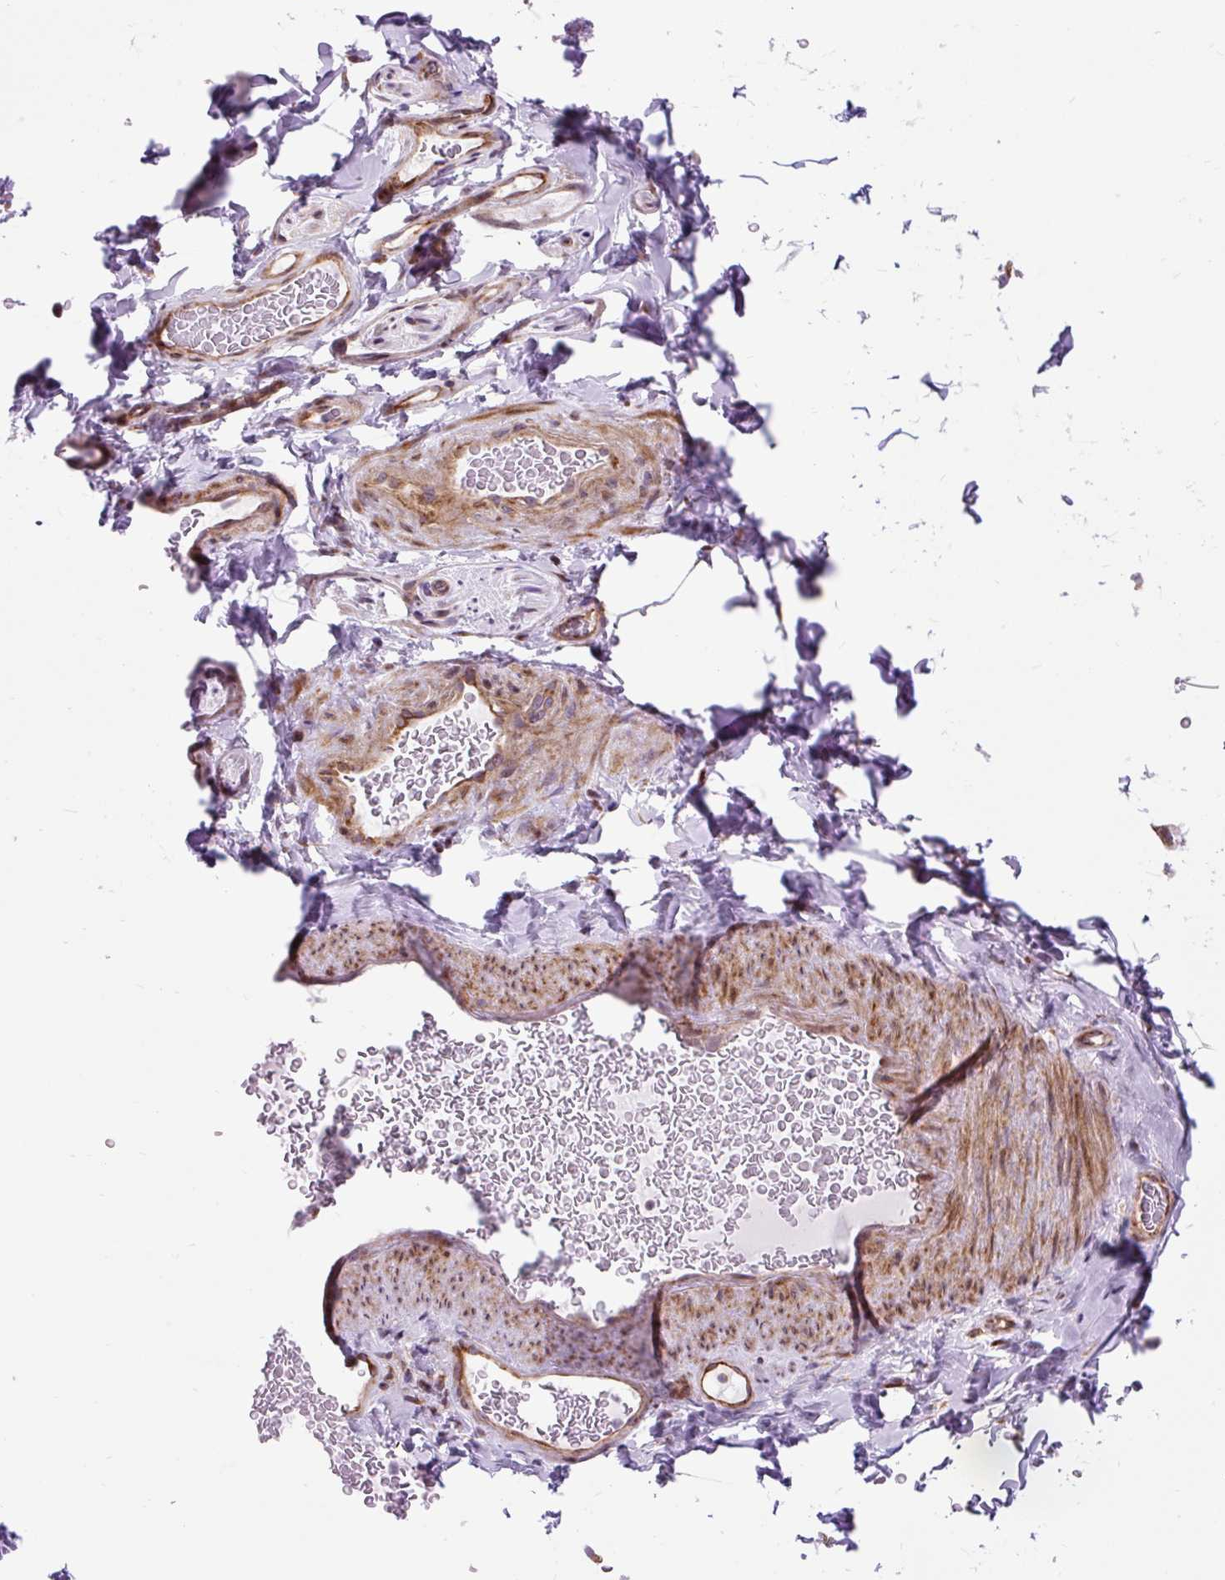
{"staining": {"intensity": "negative", "quantity": "none", "location": "none"}, "tissue": "adipose tissue", "cell_type": "Adipocytes", "image_type": "normal", "snomed": [{"axis": "morphology", "description": "Normal tissue, NOS"}, {"axis": "topography", "description": "Vascular tissue"}, {"axis": "topography", "description": "Peripheral nerve tissue"}], "caption": "High magnification brightfield microscopy of normal adipose tissue stained with DAB (brown) and counterstained with hematoxylin (blue): adipocytes show no significant positivity. The staining was performed using DAB (3,3'-diaminobenzidine) to visualize the protein expression in brown, while the nuclei were stained in blue with hematoxylin (Magnification: 20x).", "gene": "CISD3", "patient": {"sex": "male", "age": 41}}